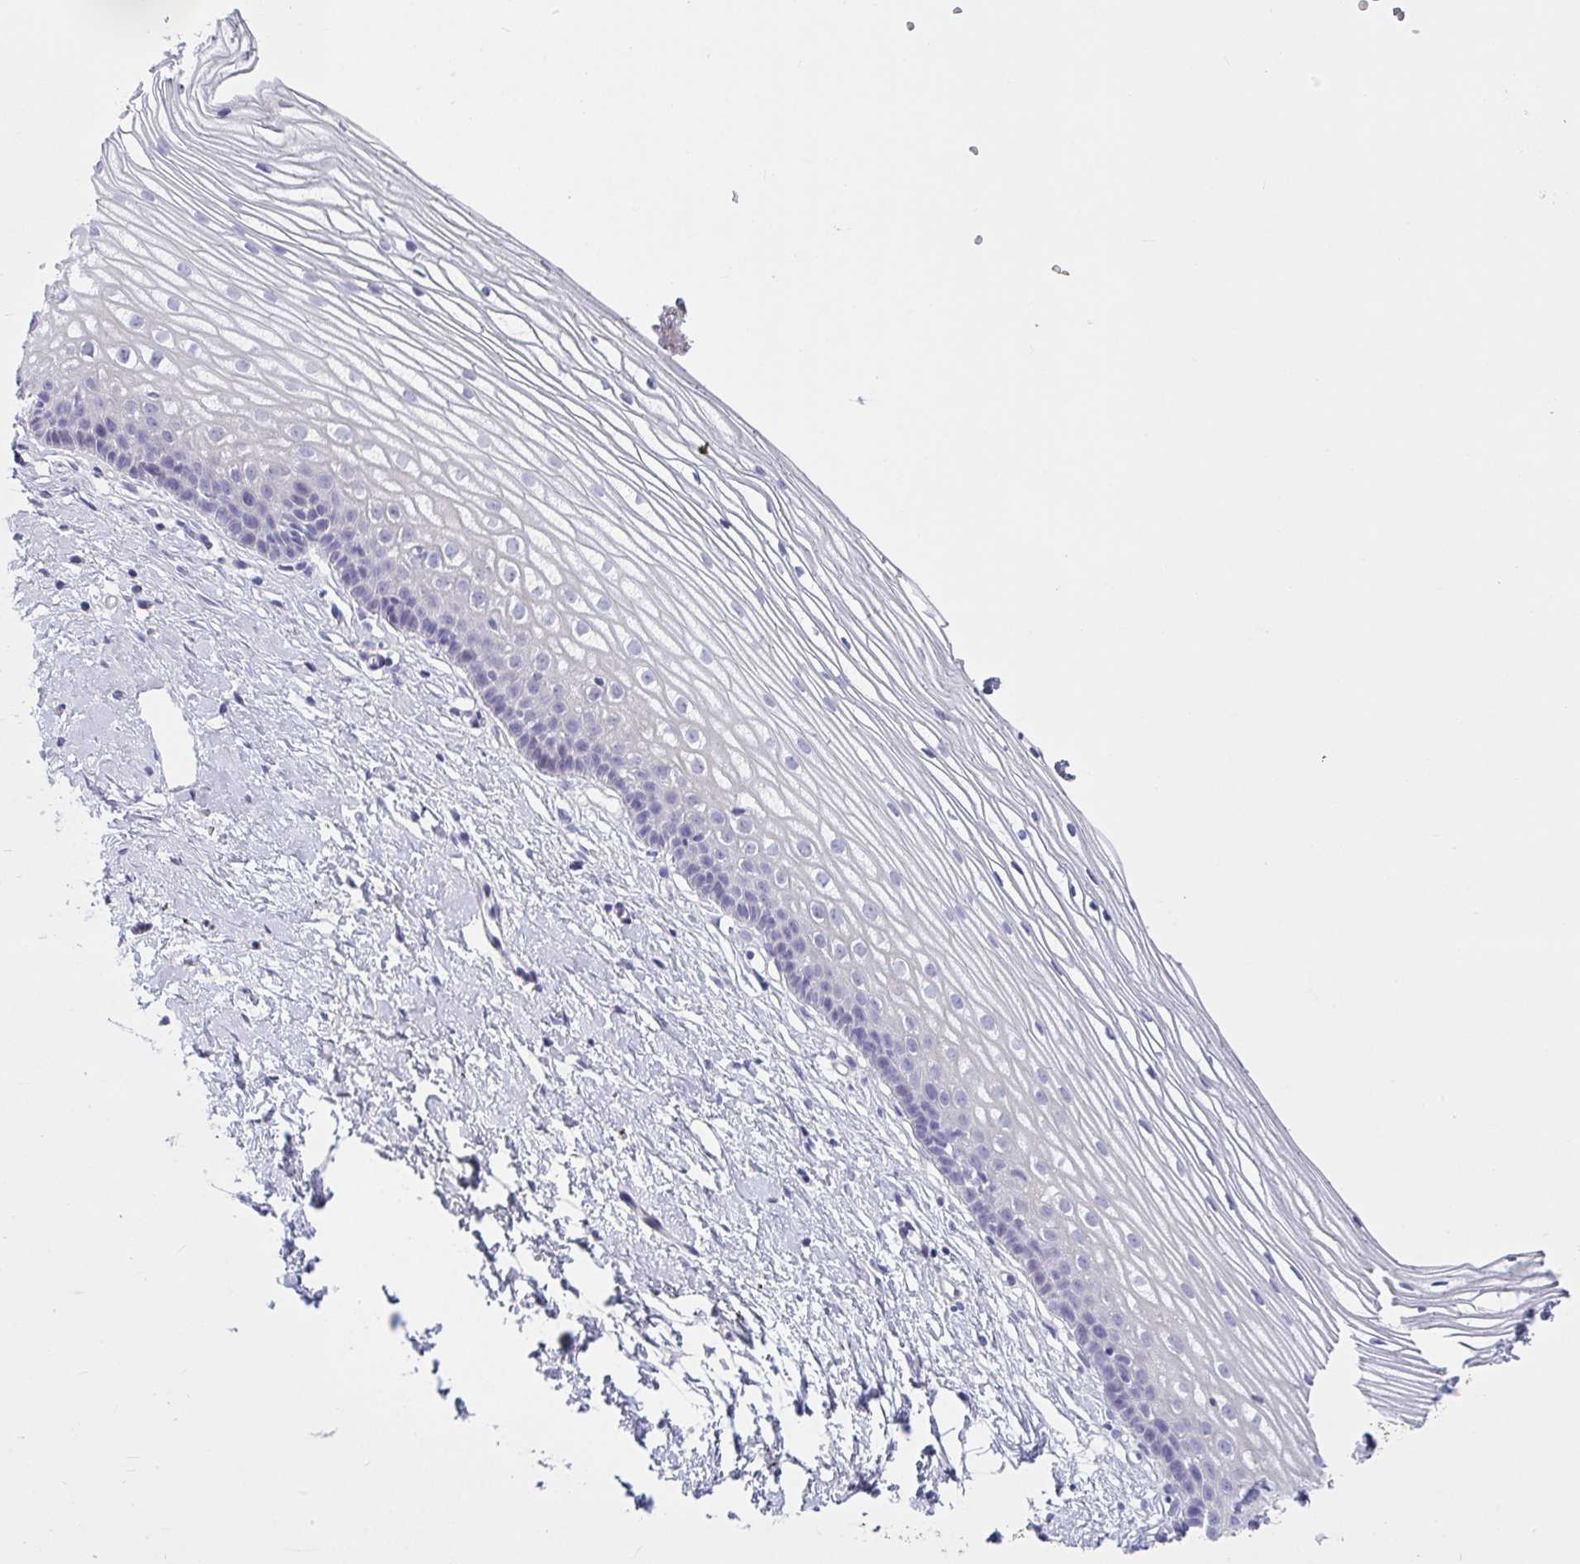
{"staining": {"intensity": "negative", "quantity": "none", "location": "none"}, "tissue": "cervix", "cell_type": "Glandular cells", "image_type": "normal", "snomed": [{"axis": "morphology", "description": "Normal tissue, NOS"}, {"axis": "topography", "description": "Cervix"}], "caption": "The IHC photomicrograph has no significant expression in glandular cells of cervix.", "gene": "NPY", "patient": {"sex": "female", "age": 40}}